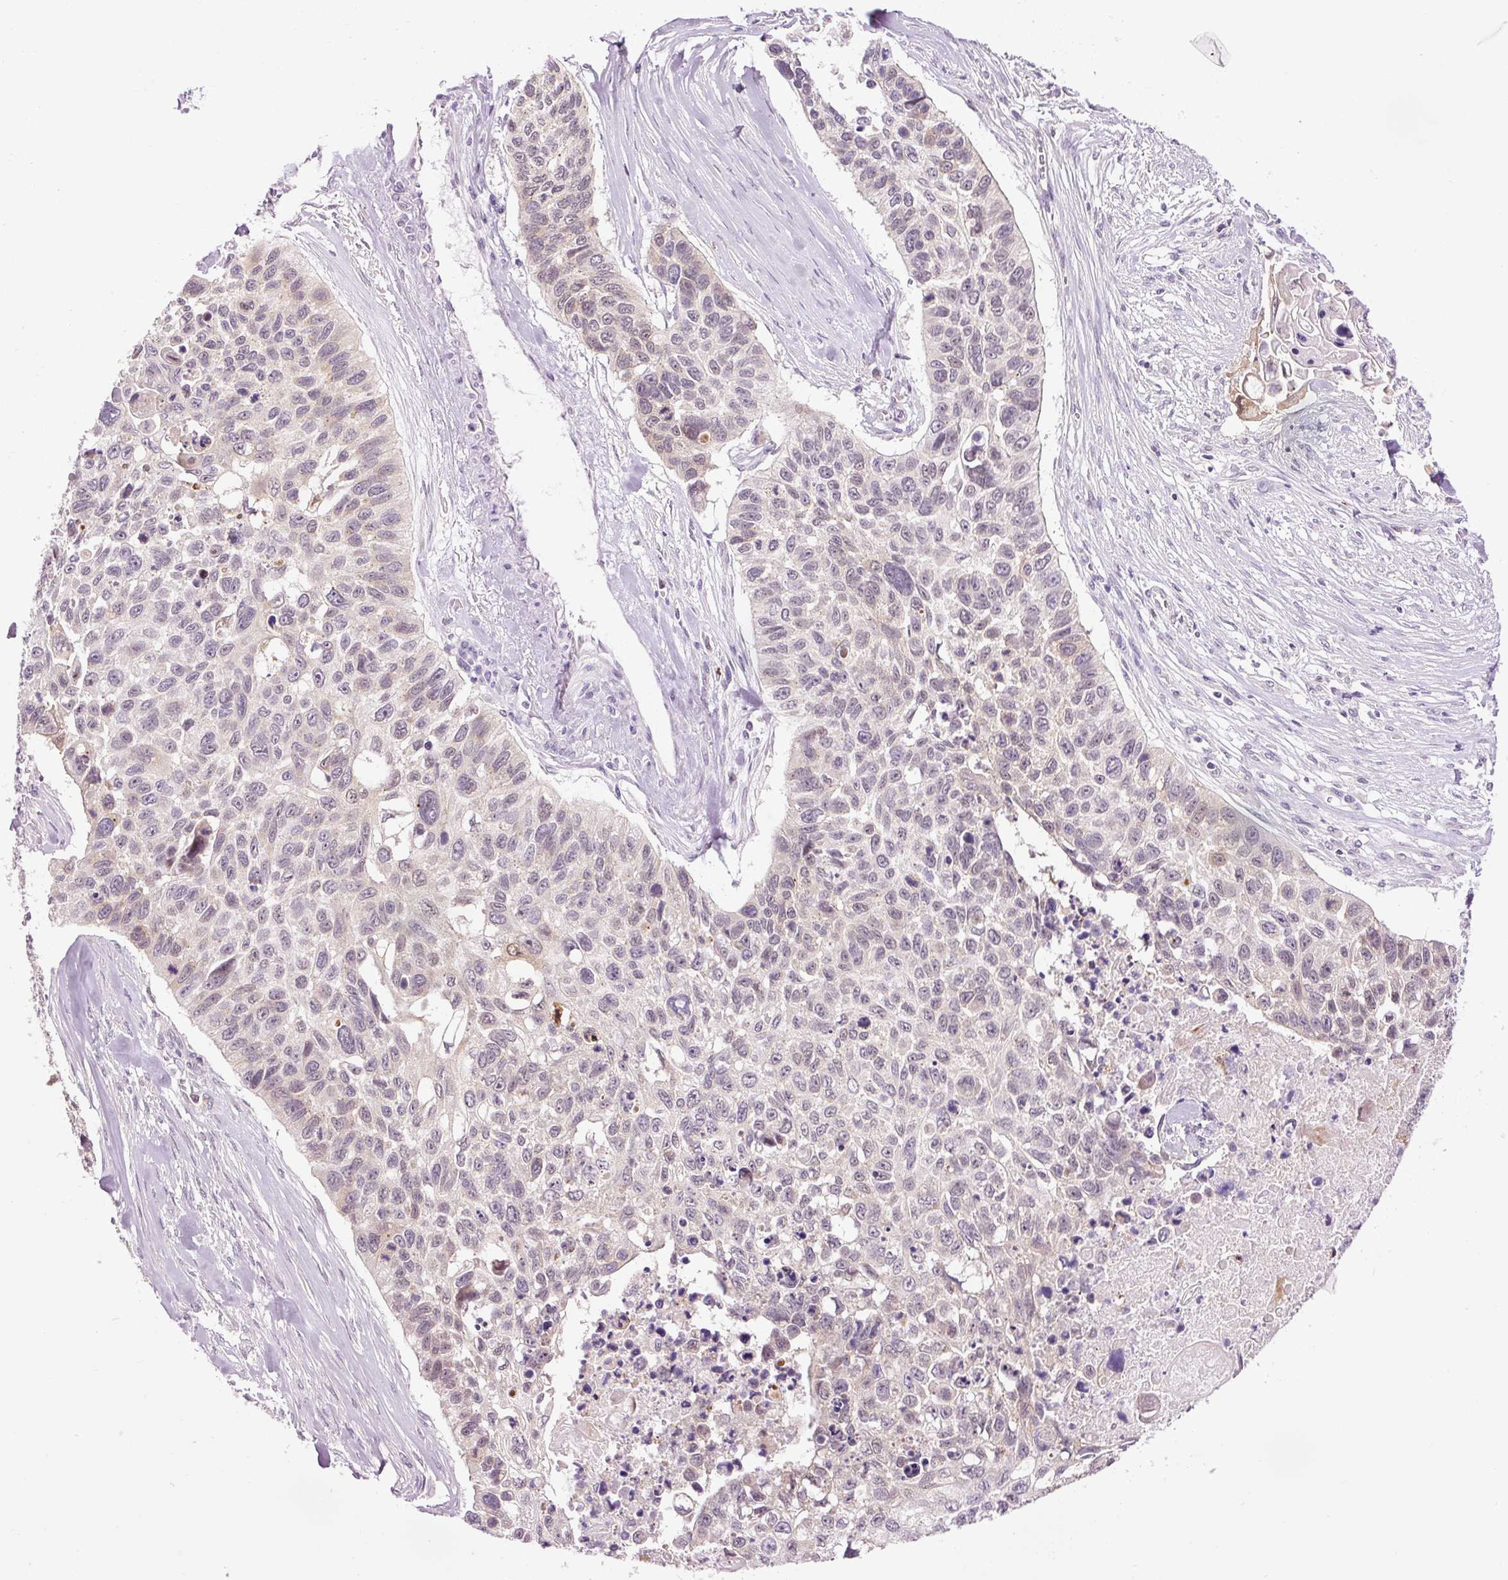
{"staining": {"intensity": "negative", "quantity": "none", "location": "none"}, "tissue": "lung cancer", "cell_type": "Tumor cells", "image_type": "cancer", "snomed": [{"axis": "morphology", "description": "Squamous cell carcinoma, NOS"}, {"axis": "topography", "description": "Lung"}], "caption": "A photomicrograph of human squamous cell carcinoma (lung) is negative for staining in tumor cells.", "gene": "PRDX5", "patient": {"sex": "male", "age": 62}}